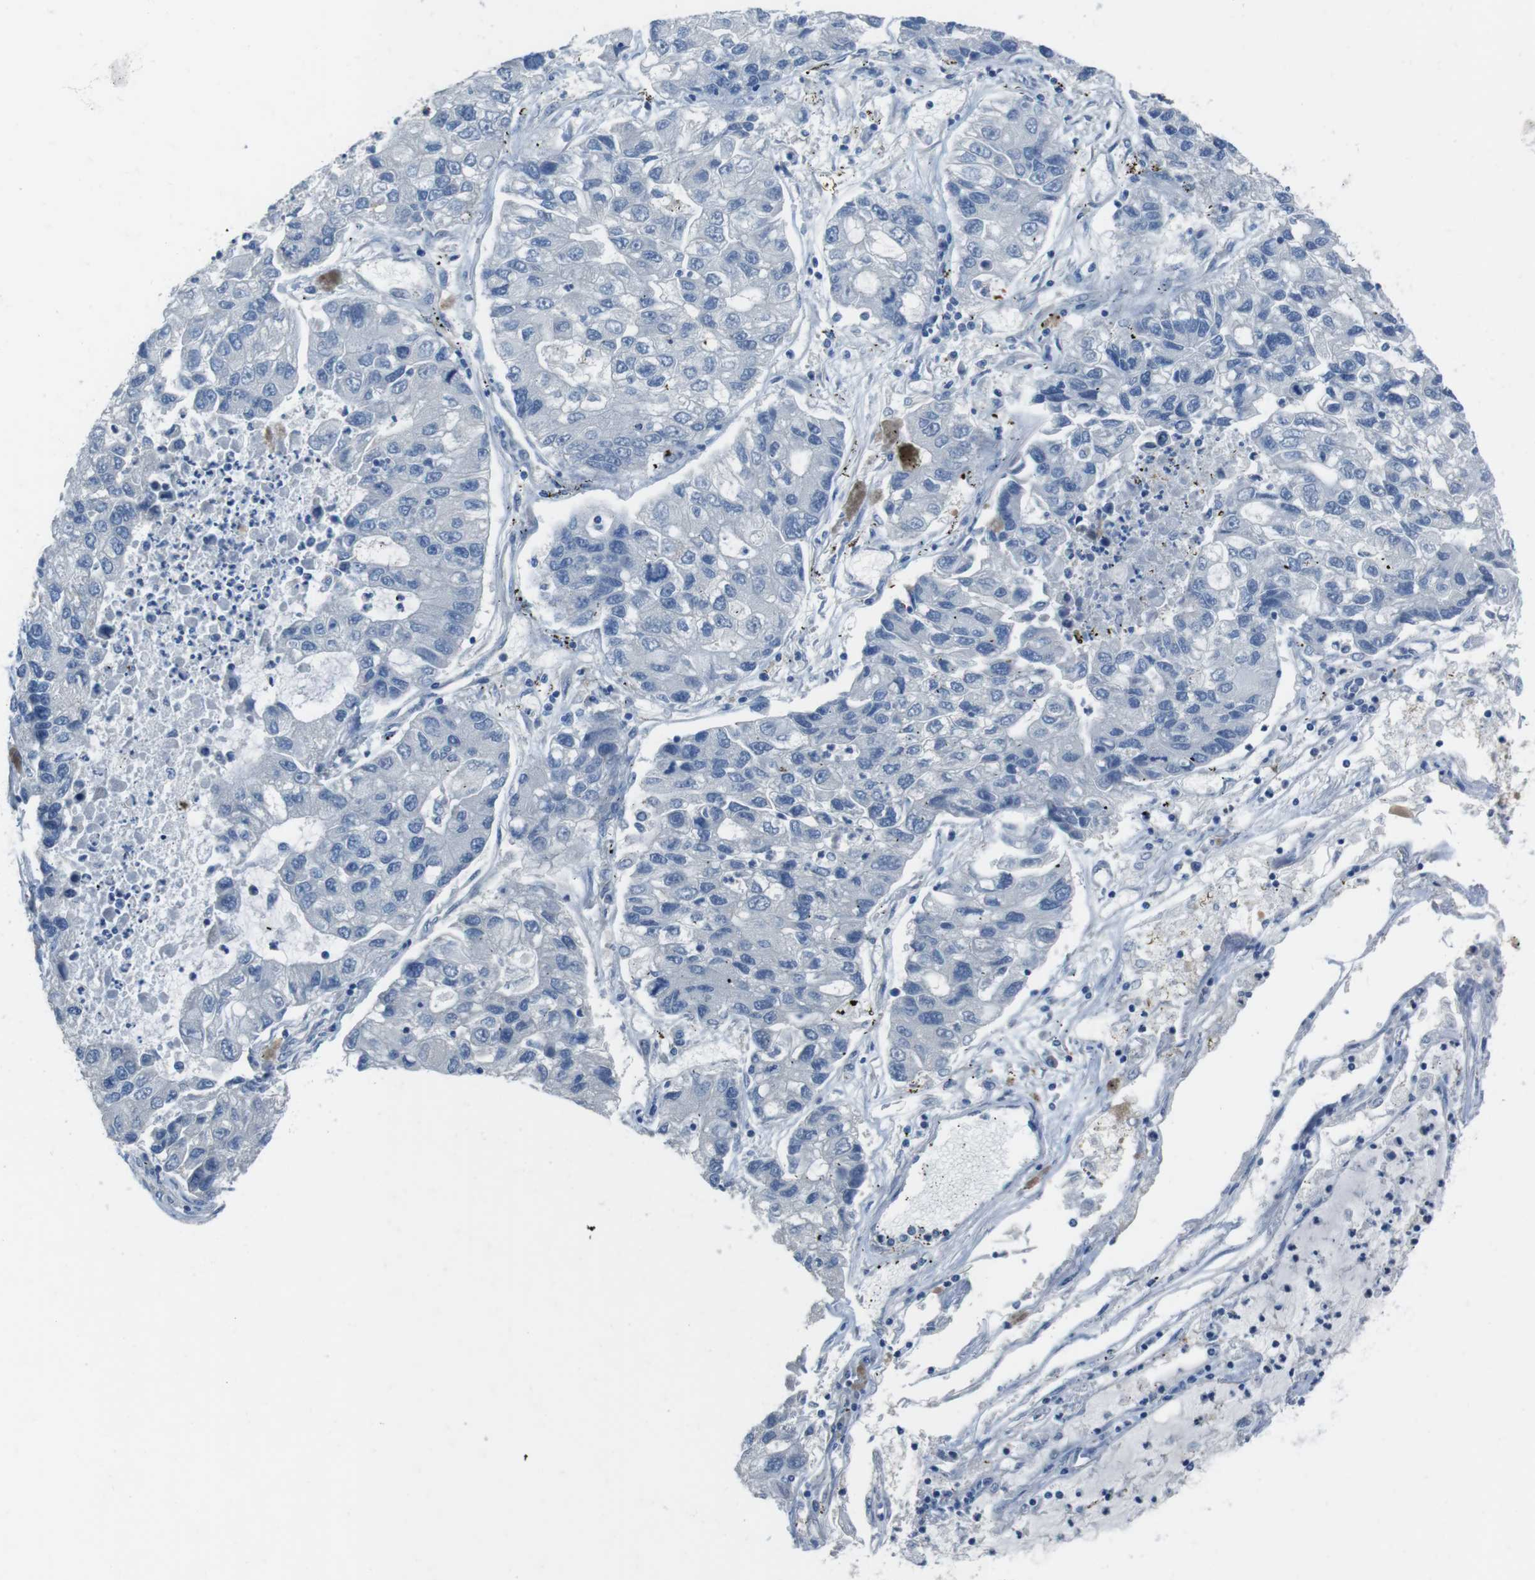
{"staining": {"intensity": "negative", "quantity": "none", "location": "none"}, "tissue": "lung cancer", "cell_type": "Tumor cells", "image_type": "cancer", "snomed": [{"axis": "morphology", "description": "Adenocarcinoma, NOS"}, {"axis": "topography", "description": "Lung"}], "caption": "A high-resolution image shows immunohistochemistry (IHC) staining of lung cancer, which shows no significant positivity in tumor cells. Nuclei are stained in blue.", "gene": "CYP2C8", "patient": {"sex": "female", "age": 51}}